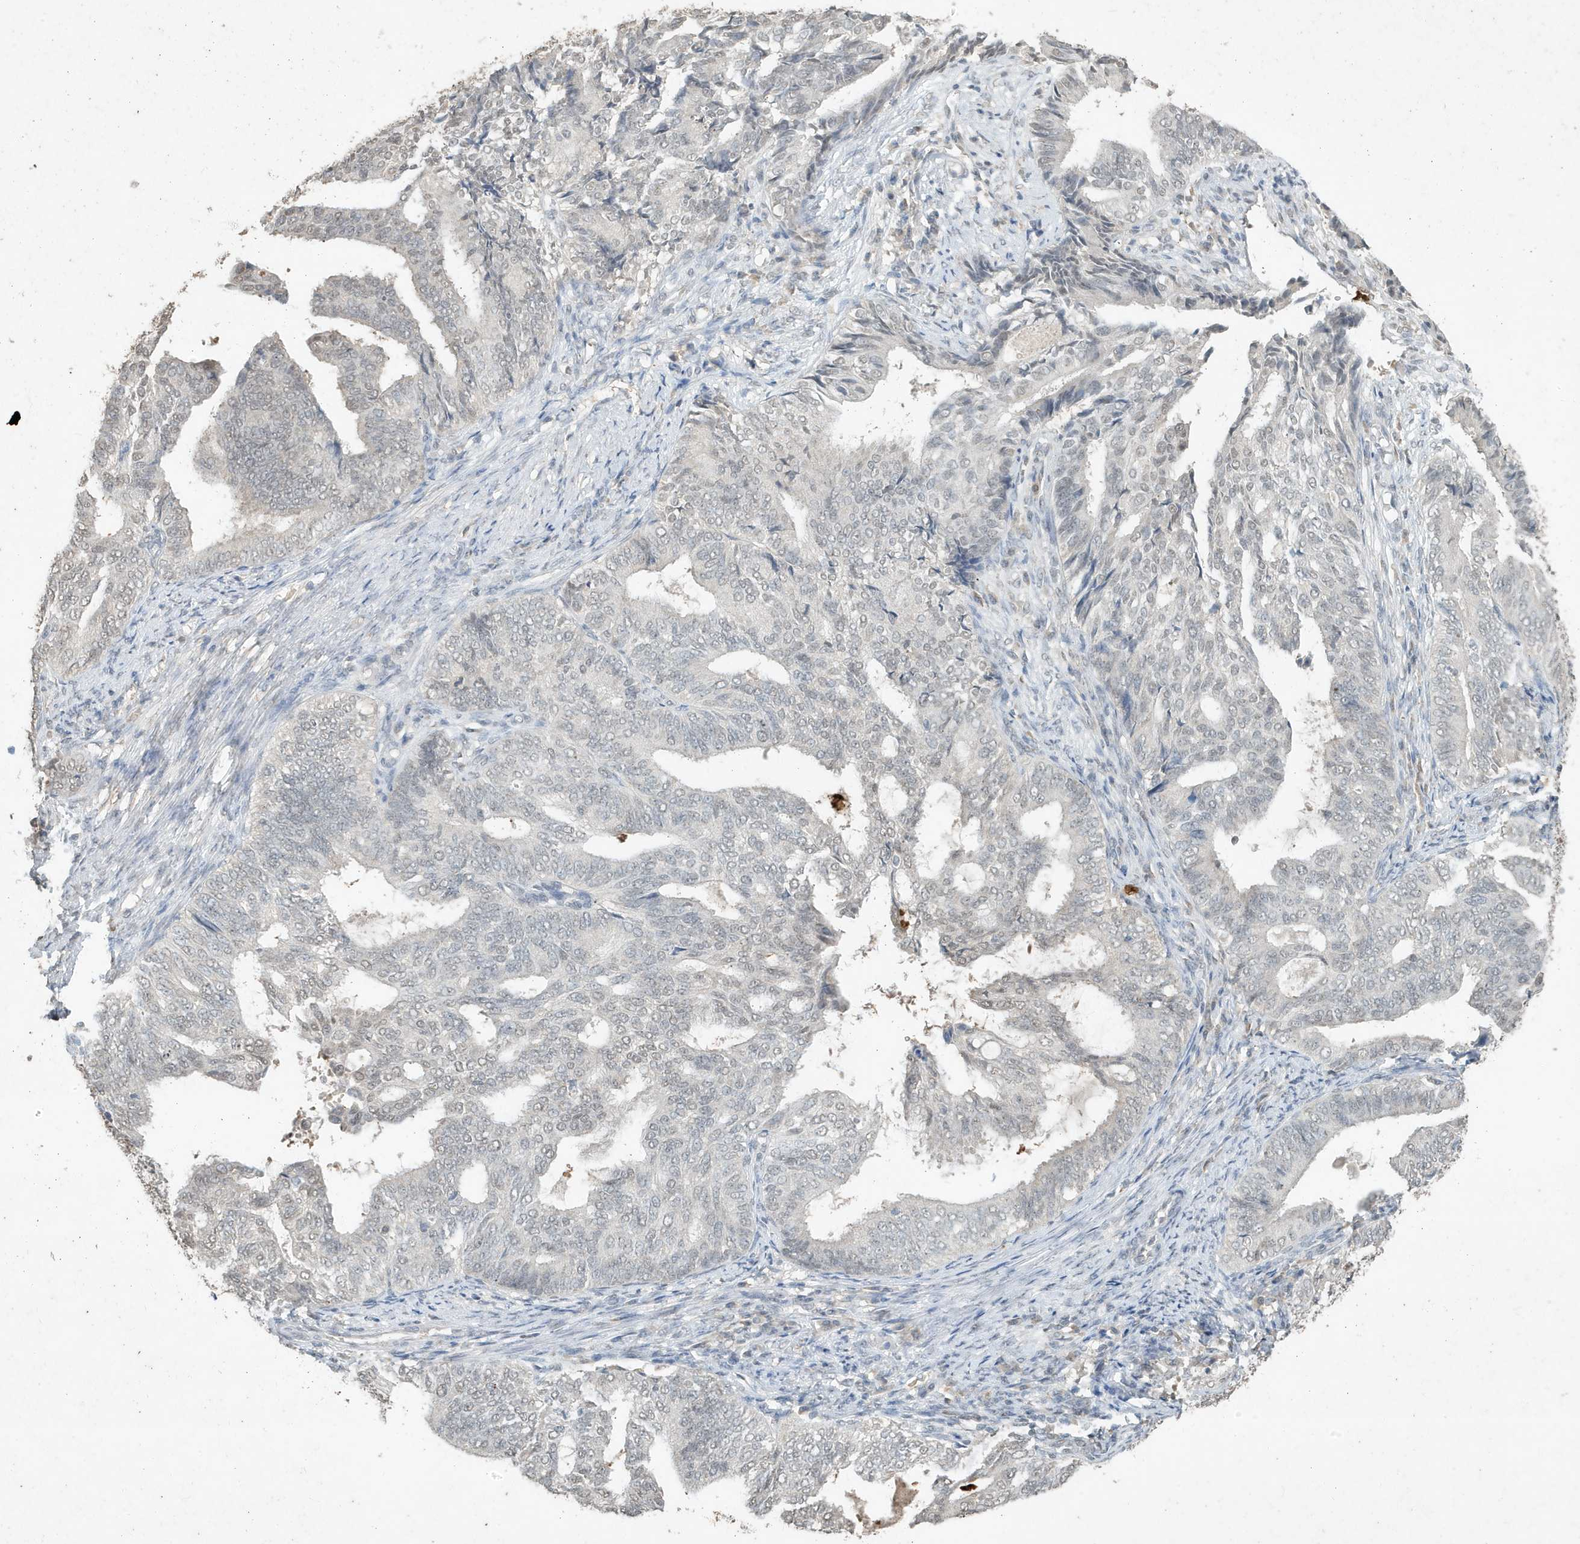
{"staining": {"intensity": "negative", "quantity": "none", "location": "none"}, "tissue": "endometrial cancer", "cell_type": "Tumor cells", "image_type": "cancer", "snomed": [{"axis": "morphology", "description": "Adenocarcinoma, NOS"}, {"axis": "topography", "description": "Endometrium"}], "caption": "This is an immunohistochemistry (IHC) histopathology image of human endometrial cancer (adenocarcinoma). There is no staining in tumor cells.", "gene": "DEFA1", "patient": {"sex": "female", "age": 58}}